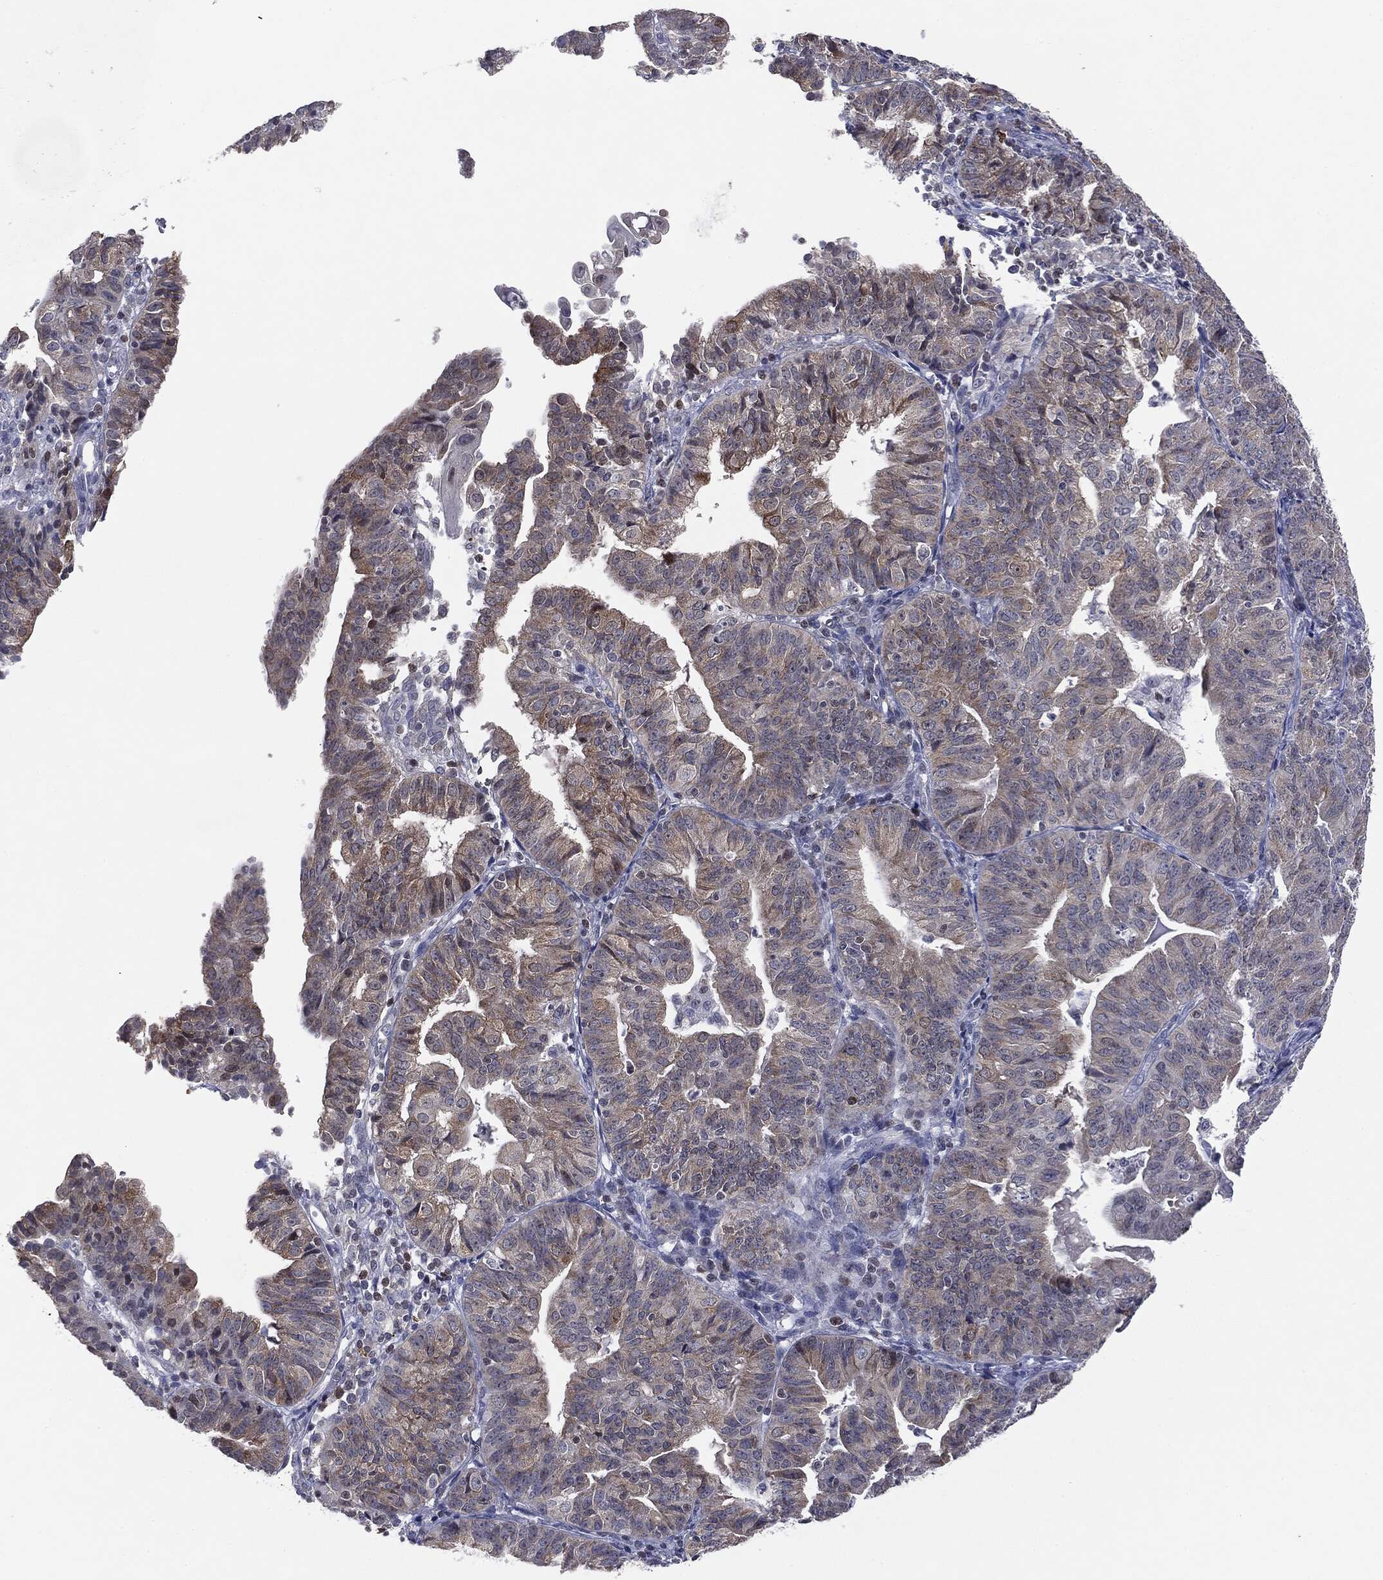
{"staining": {"intensity": "moderate", "quantity": "<25%", "location": "cytoplasmic/membranous"}, "tissue": "endometrial cancer", "cell_type": "Tumor cells", "image_type": "cancer", "snomed": [{"axis": "morphology", "description": "Adenocarcinoma, NOS"}, {"axis": "topography", "description": "Endometrium"}], "caption": "Protein expression analysis of human adenocarcinoma (endometrial) reveals moderate cytoplasmic/membranous expression in approximately <25% of tumor cells.", "gene": "KIF2C", "patient": {"sex": "female", "age": 56}}